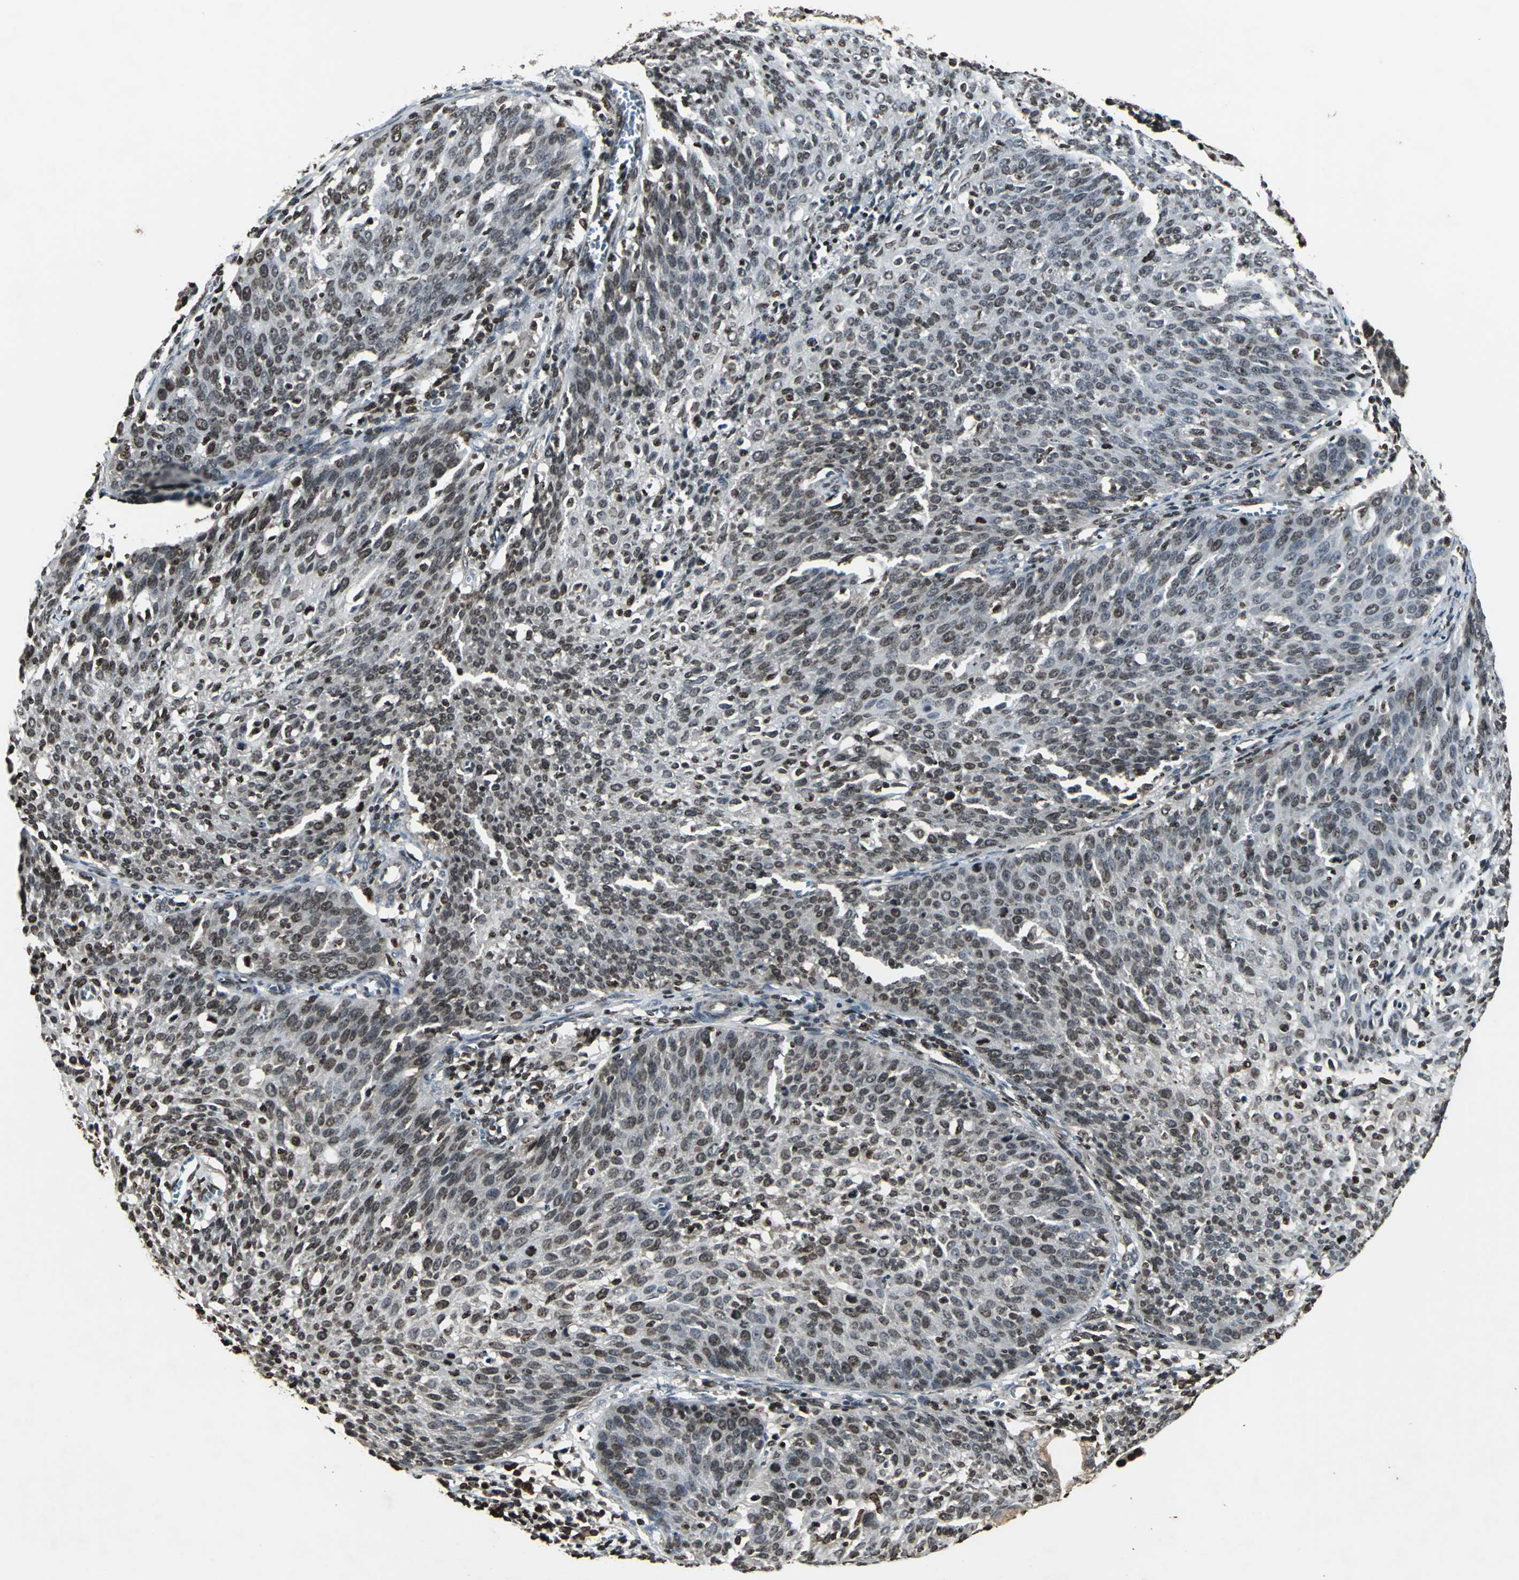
{"staining": {"intensity": "moderate", "quantity": ">75%", "location": "cytoplasmic/membranous,nuclear"}, "tissue": "cervical cancer", "cell_type": "Tumor cells", "image_type": "cancer", "snomed": [{"axis": "morphology", "description": "Squamous cell carcinoma, NOS"}, {"axis": "topography", "description": "Cervix"}], "caption": "A medium amount of moderate cytoplasmic/membranous and nuclear expression is appreciated in about >75% of tumor cells in cervical squamous cell carcinoma tissue. (Stains: DAB (3,3'-diaminobenzidine) in brown, nuclei in blue, Microscopy: brightfield microscopy at high magnification).", "gene": "AHR", "patient": {"sex": "female", "age": 38}}